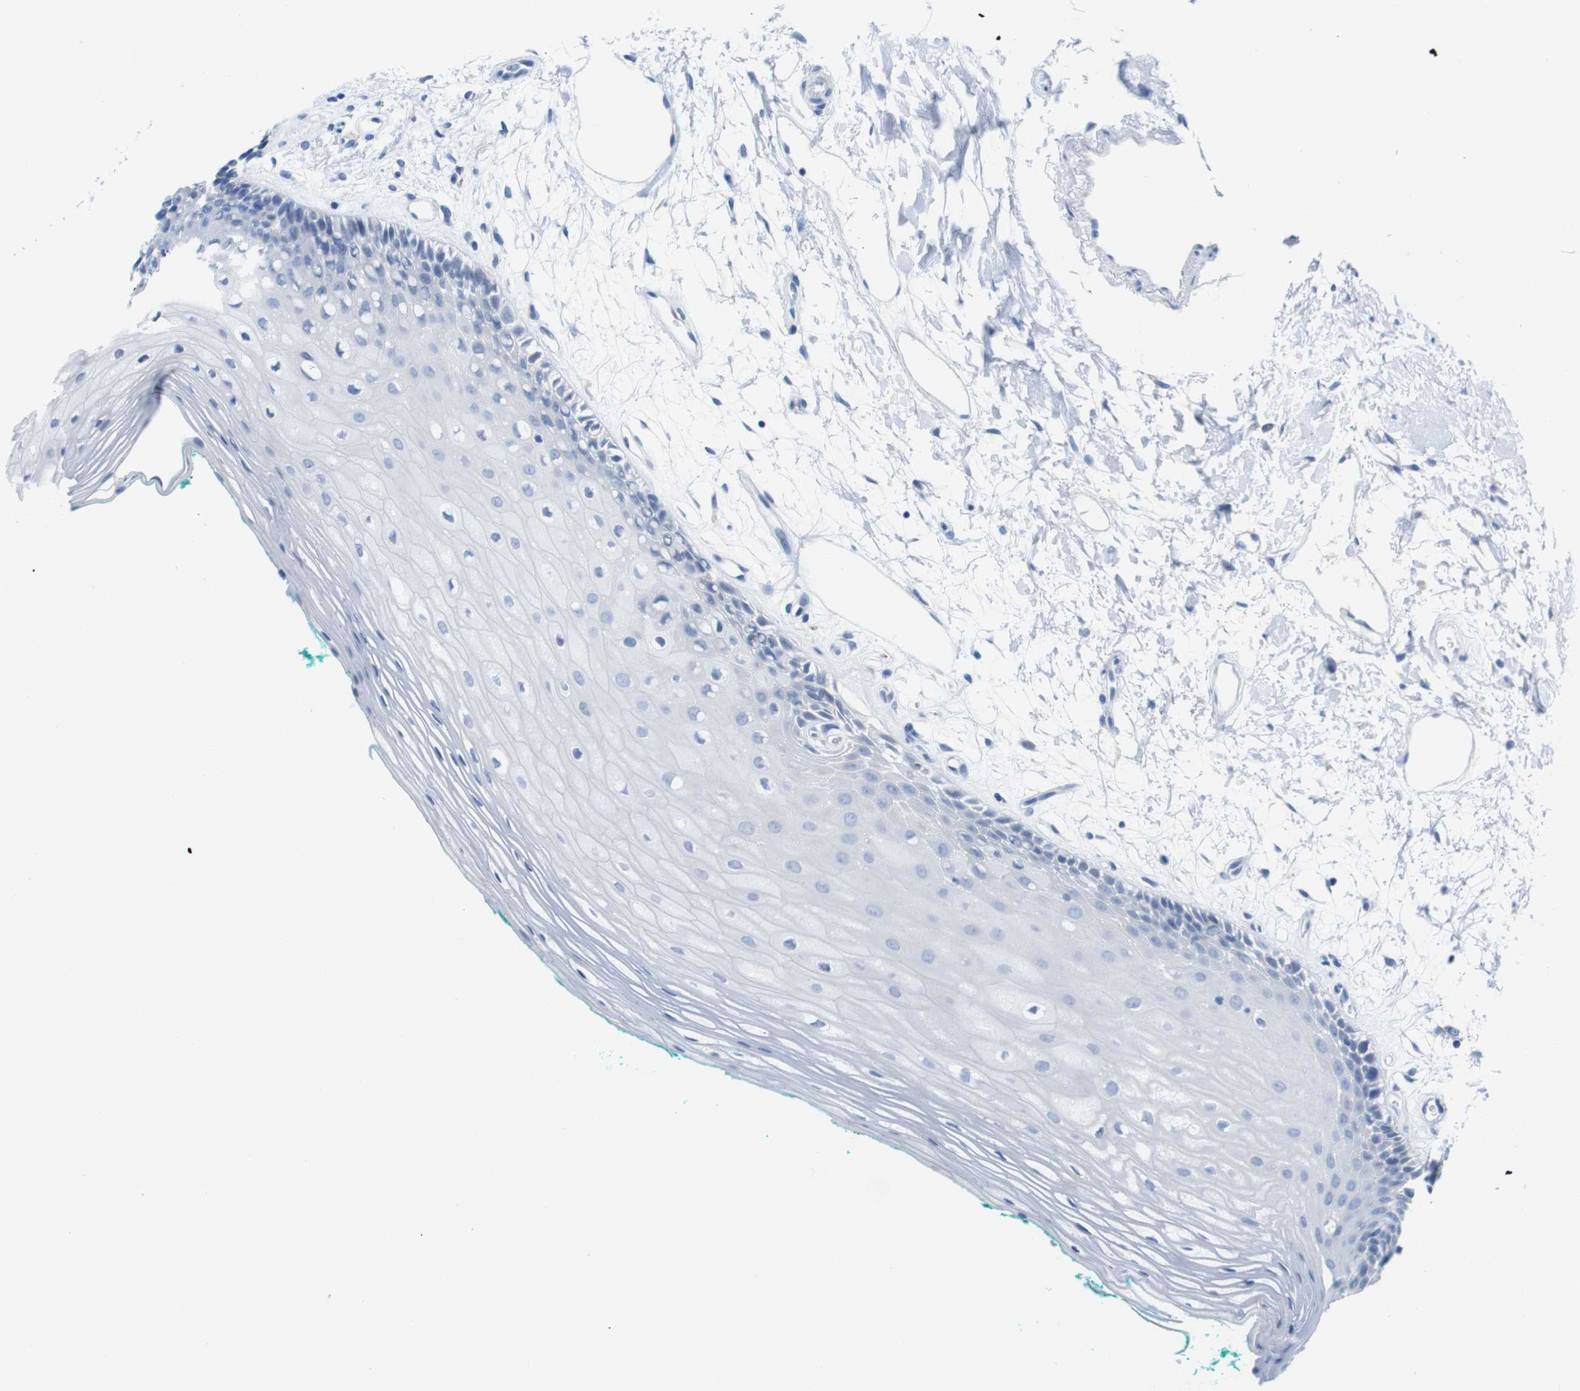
{"staining": {"intensity": "negative", "quantity": "none", "location": "none"}, "tissue": "oral mucosa", "cell_type": "Squamous epithelial cells", "image_type": "normal", "snomed": [{"axis": "morphology", "description": "Normal tissue, NOS"}, {"axis": "topography", "description": "Skeletal muscle"}, {"axis": "topography", "description": "Oral tissue"}, {"axis": "topography", "description": "Peripheral nerve tissue"}], "caption": "This image is of normal oral mucosa stained with IHC to label a protein in brown with the nuclei are counter-stained blue. There is no positivity in squamous epithelial cells. (Immunohistochemistry, brightfield microscopy, high magnification).", "gene": "OPN1SW", "patient": {"sex": "female", "age": 84}}